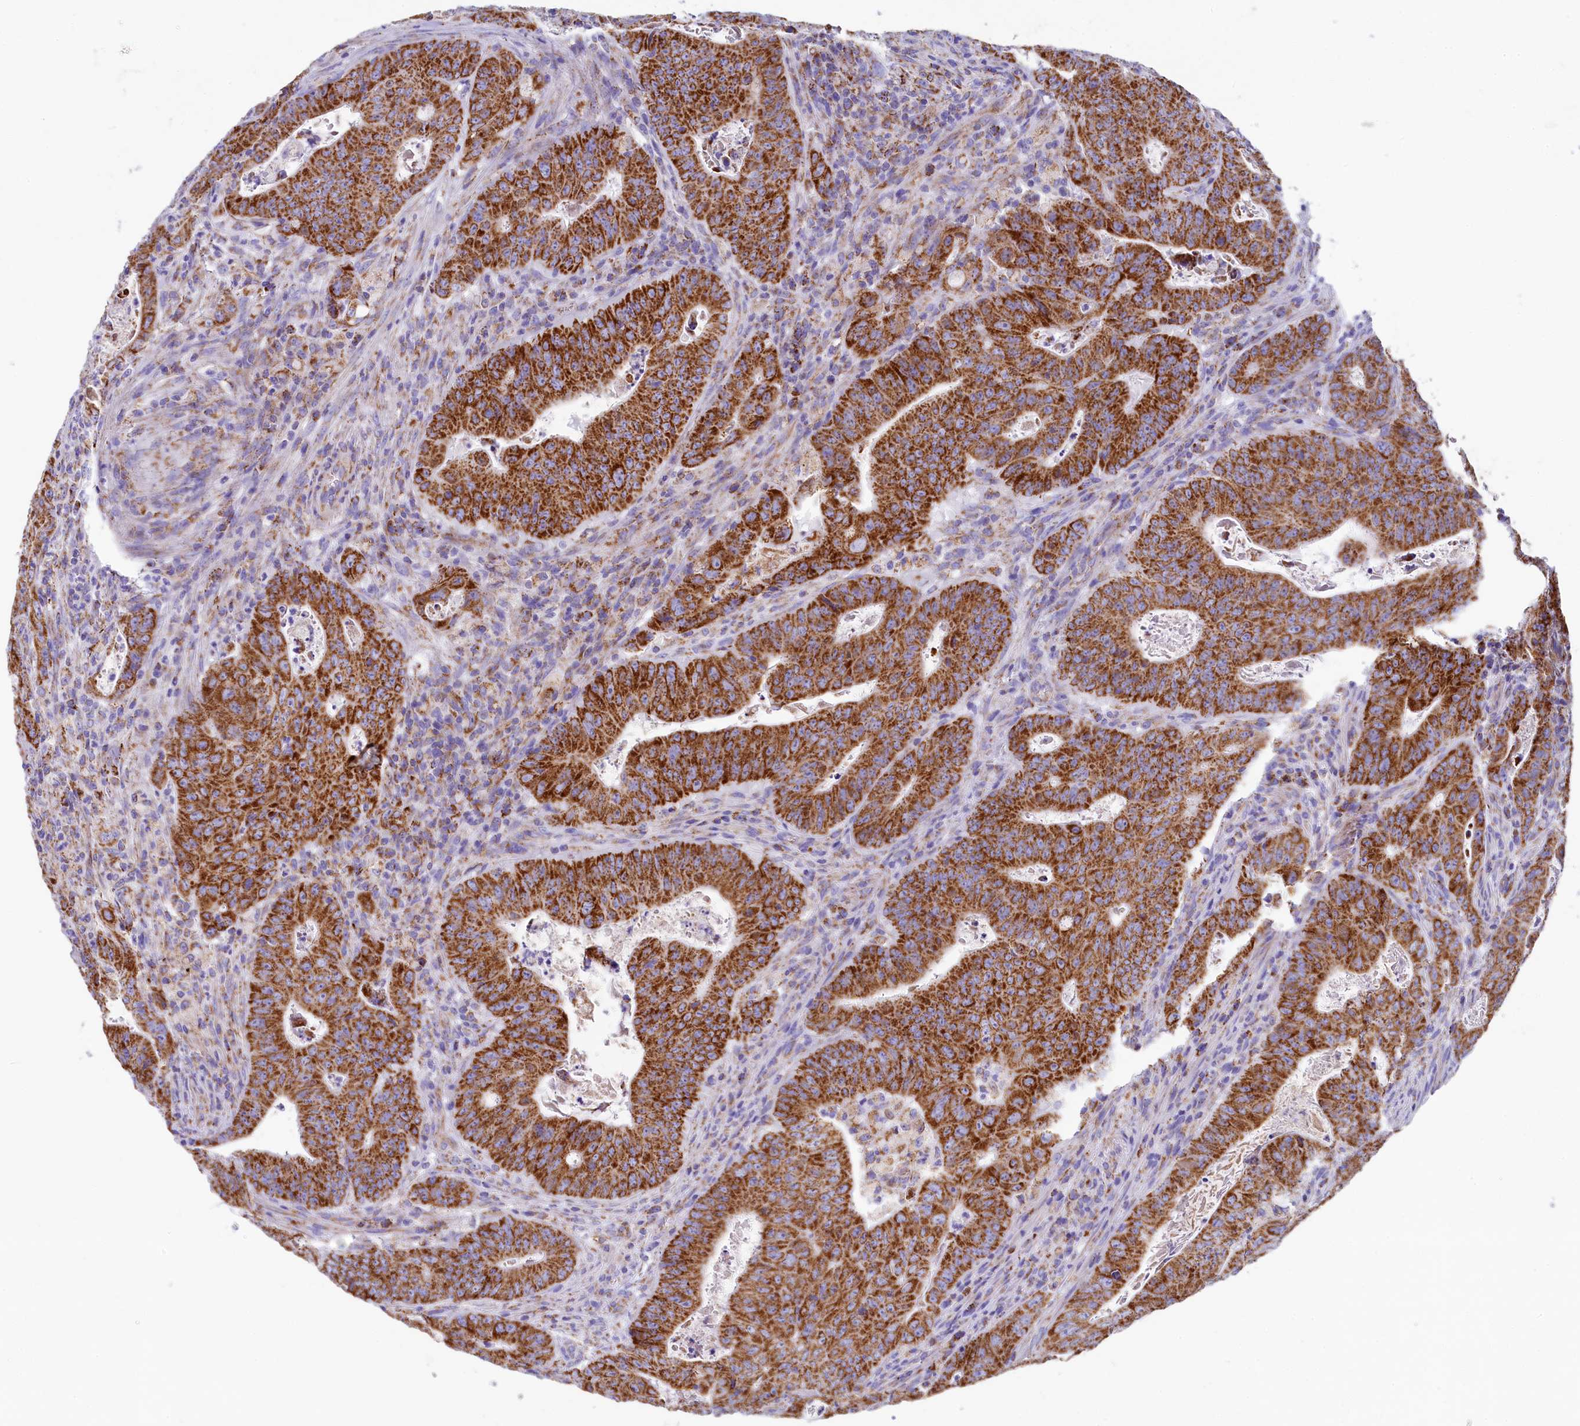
{"staining": {"intensity": "strong", "quantity": ">75%", "location": "cytoplasmic/membranous"}, "tissue": "colorectal cancer", "cell_type": "Tumor cells", "image_type": "cancer", "snomed": [{"axis": "morphology", "description": "Adenocarcinoma, NOS"}, {"axis": "topography", "description": "Rectum"}], "caption": "Colorectal adenocarcinoma stained with DAB (3,3'-diaminobenzidine) immunohistochemistry shows high levels of strong cytoplasmic/membranous positivity in about >75% of tumor cells. The staining was performed using DAB, with brown indicating positive protein expression. Nuclei are stained blue with hematoxylin.", "gene": "IDH3A", "patient": {"sex": "female", "age": 75}}